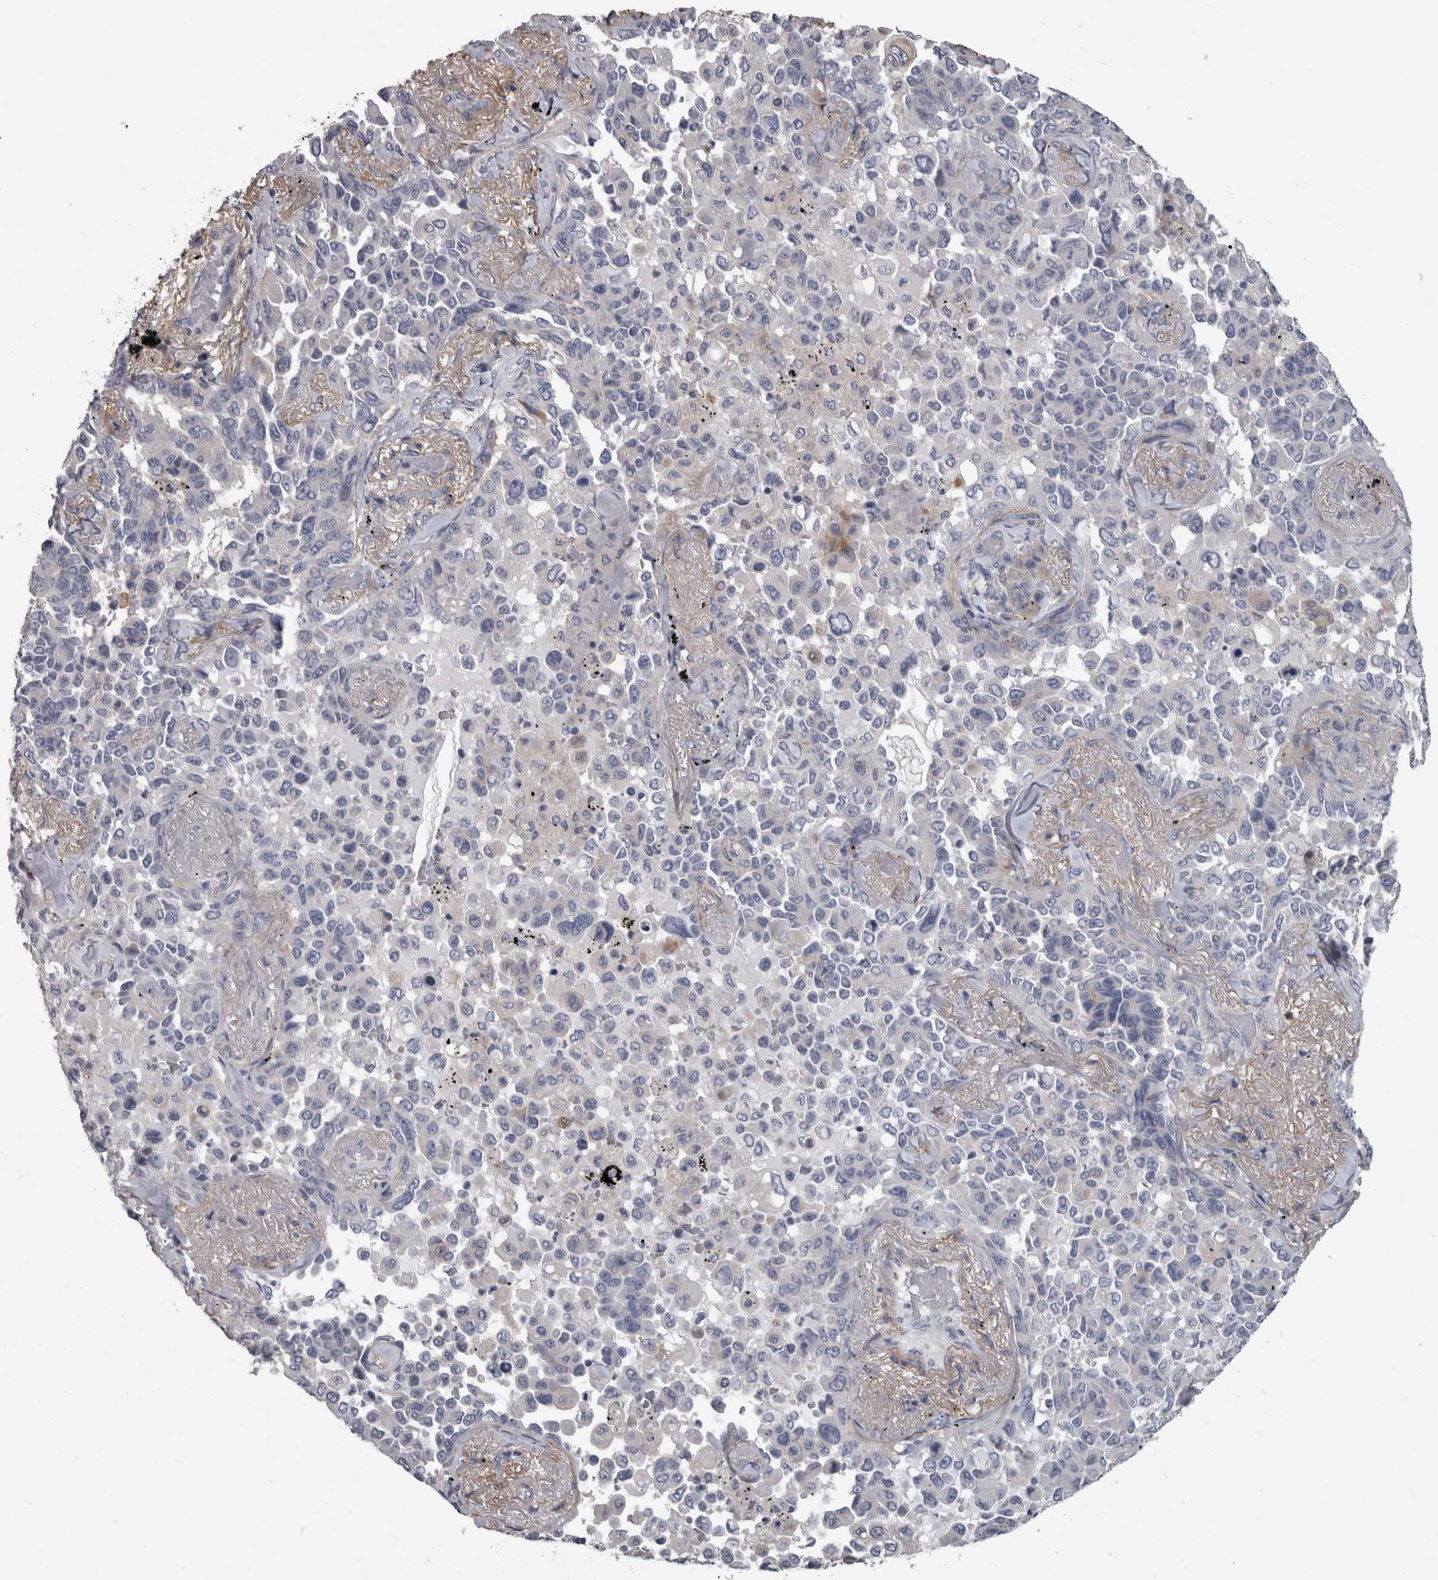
{"staining": {"intensity": "negative", "quantity": "none", "location": "none"}, "tissue": "lung cancer", "cell_type": "Tumor cells", "image_type": "cancer", "snomed": [{"axis": "morphology", "description": "Adenocarcinoma, NOS"}, {"axis": "topography", "description": "Lung"}], "caption": "A histopathology image of lung cancer stained for a protein demonstrates no brown staining in tumor cells. (DAB (3,3'-diaminobenzidine) immunohistochemistry (IHC), high magnification).", "gene": "EFEMP2", "patient": {"sex": "female", "age": 67}}